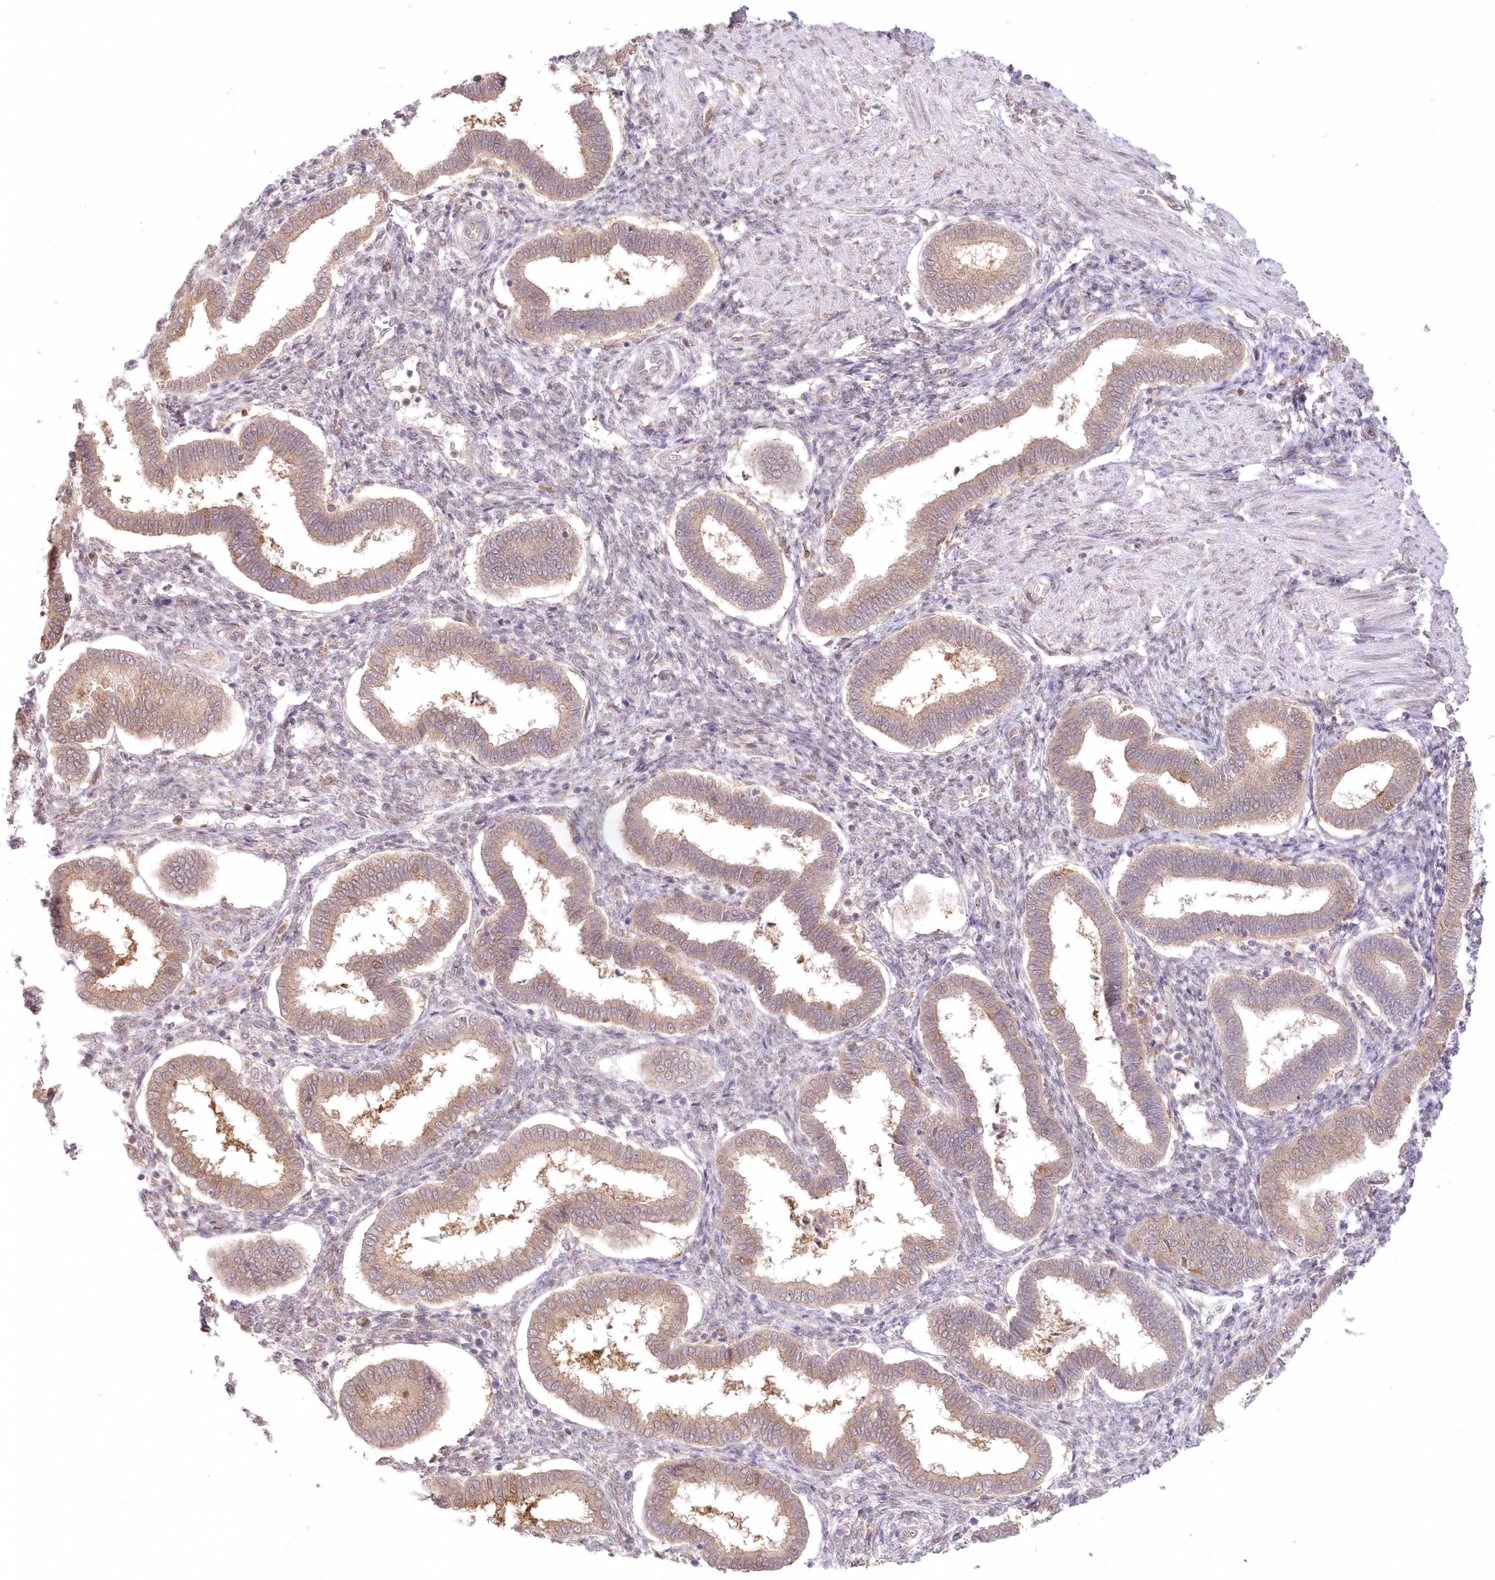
{"staining": {"intensity": "weak", "quantity": "25%-75%", "location": "cytoplasmic/membranous"}, "tissue": "endometrium", "cell_type": "Cells in endometrial stroma", "image_type": "normal", "snomed": [{"axis": "morphology", "description": "Normal tissue, NOS"}, {"axis": "topography", "description": "Endometrium"}], "caption": "A high-resolution image shows immunohistochemistry (IHC) staining of unremarkable endometrium, which shows weak cytoplasmic/membranous staining in approximately 25%-75% of cells in endometrial stroma.", "gene": "RNPEP", "patient": {"sex": "female", "age": 24}}